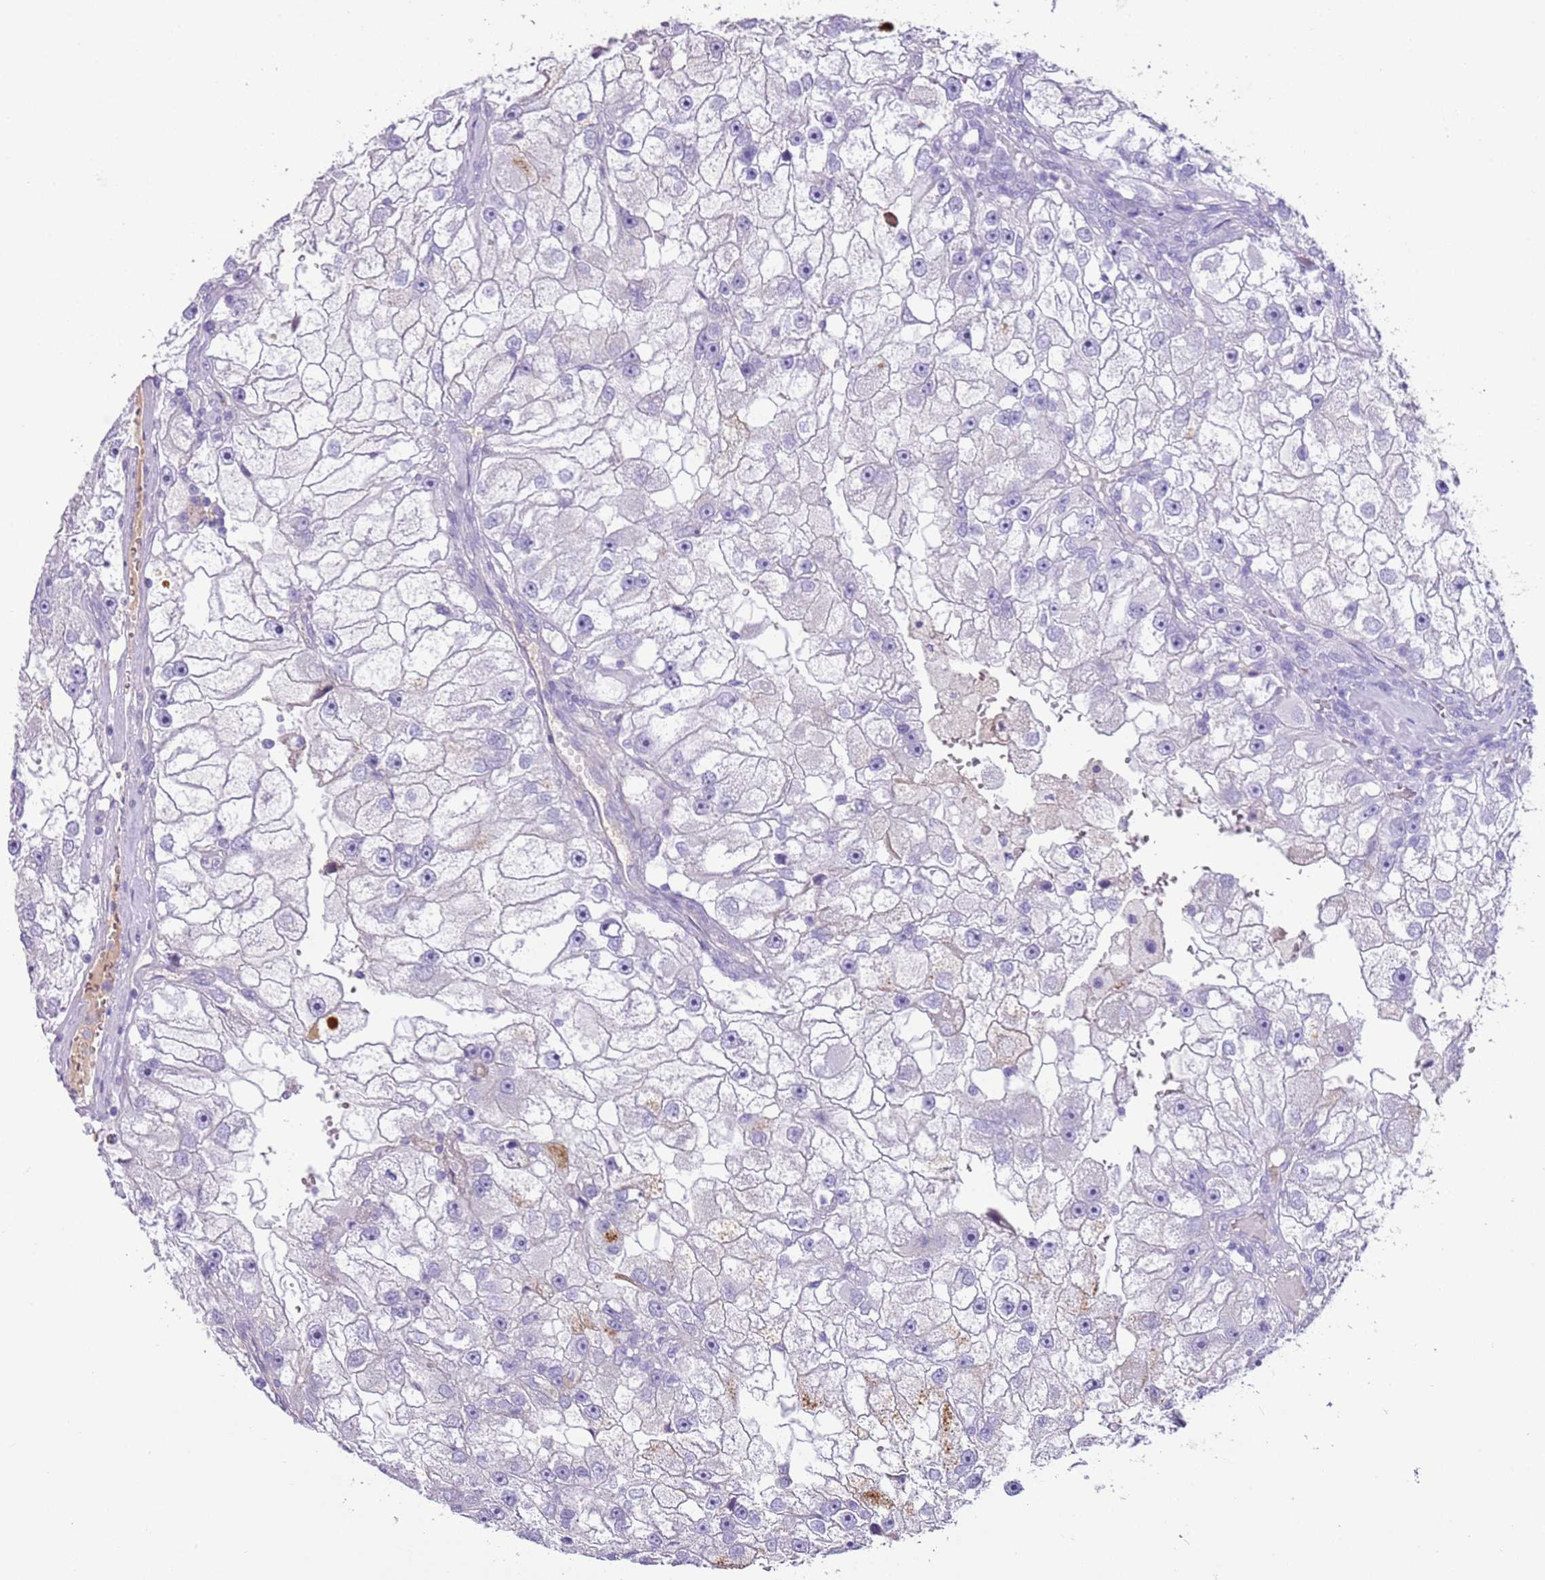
{"staining": {"intensity": "negative", "quantity": "none", "location": "none"}, "tissue": "renal cancer", "cell_type": "Tumor cells", "image_type": "cancer", "snomed": [{"axis": "morphology", "description": "Adenocarcinoma, NOS"}, {"axis": "topography", "description": "Kidney"}], "caption": "Immunohistochemistry (IHC) of renal adenocarcinoma displays no staining in tumor cells.", "gene": "IGKV3D-11", "patient": {"sex": "male", "age": 63}}